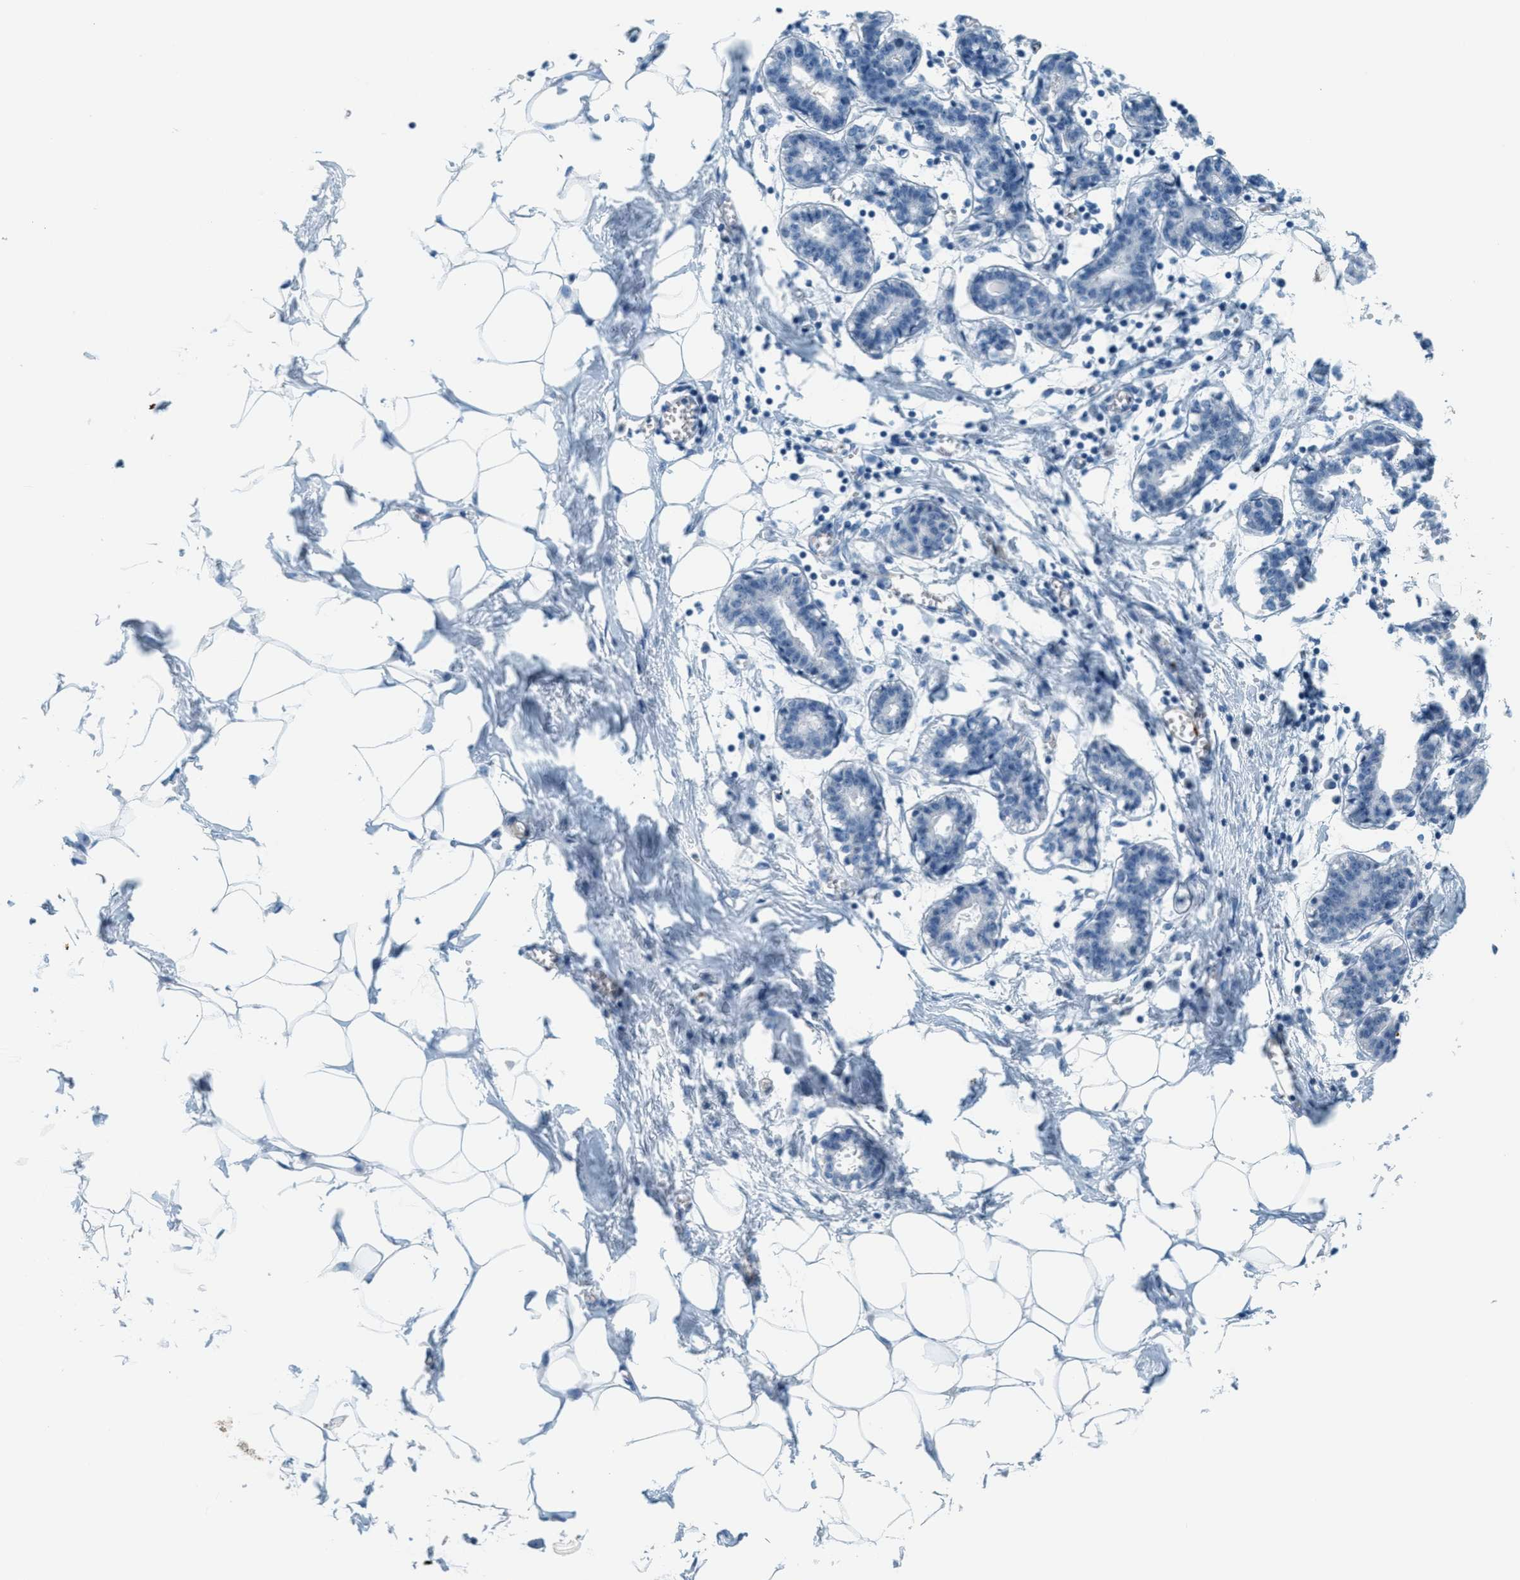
{"staining": {"intensity": "negative", "quantity": "none", "location": "none"}, "tissue": "breast", "cell_type": "Adipocytes", "image_type": "normal", "snomed": [{"axis": "morphology", "description": "Normal tissue, NOS"}, {"axis": "topography", "description": "Breast"}], "caption": "IHC of benign breast demonstrates no positivity in adipocytes.", "gene": "PPBP", "patient": {"sex": "female", "age": 27}}